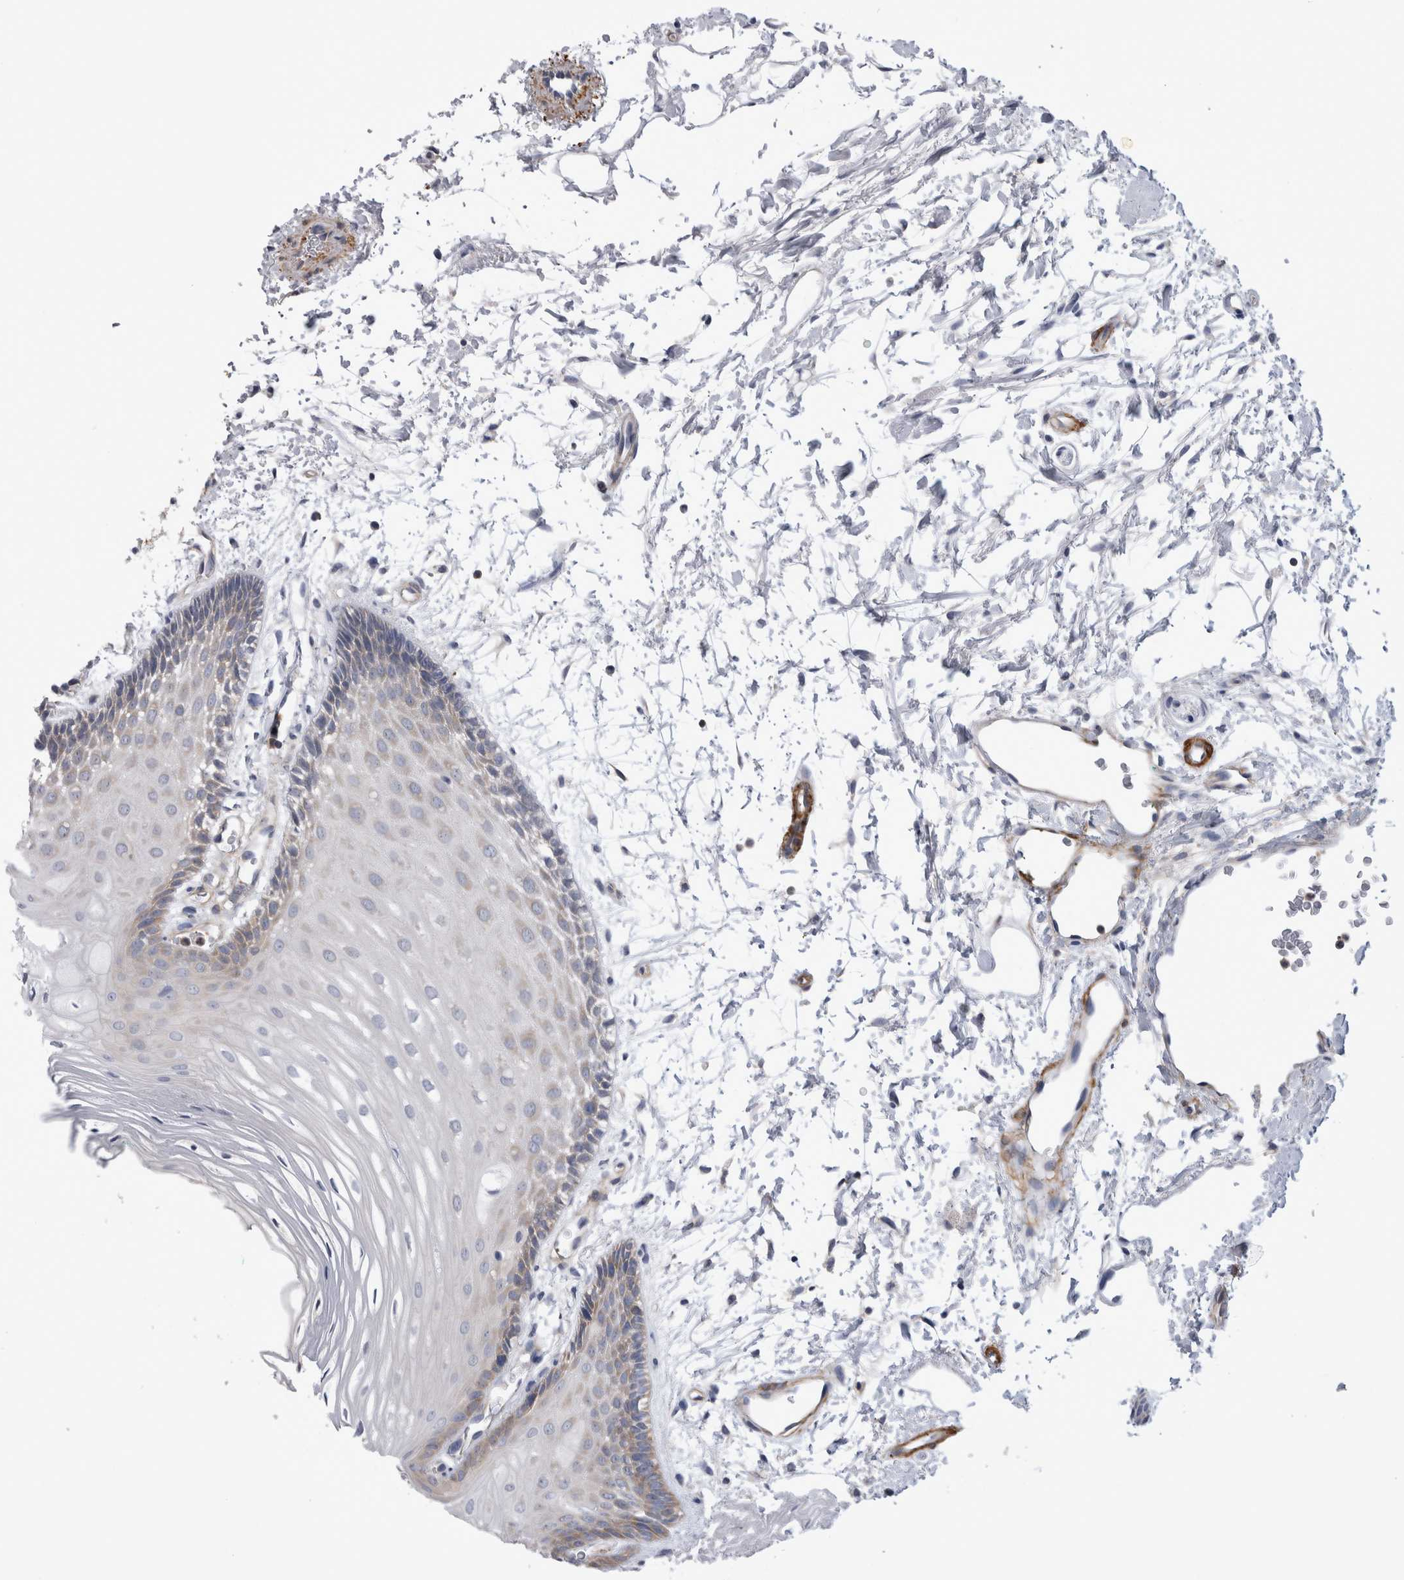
{"staining": {"intensity": "negative", "quantity": "none", "location": "none"}, "tissue": "oral mucosa", "cell_type": "Squamous epithelial cells", "image_type": "normal", "snomed": [{"axis": "morphology", "description": "Normal tissue, NOS"}, {"axis": "topography", "description": "Skeletal muscle"}, {"axis": "topography", "description": "Oral tissue"}, {"axis": "topography", "description": "Peripheral nerve tissue"}], "caption": "Protein analysis of unremarkable oral mucosa exhibits no significant staining in squamous epithelial cells. (Brightfield microscopy of DAB (3,3'-diaminobenzidine) immunohistochemistry (IHC) at high magnification).", "gene": "EPRS1", "patient": {"sex": "female", "age": 84}}